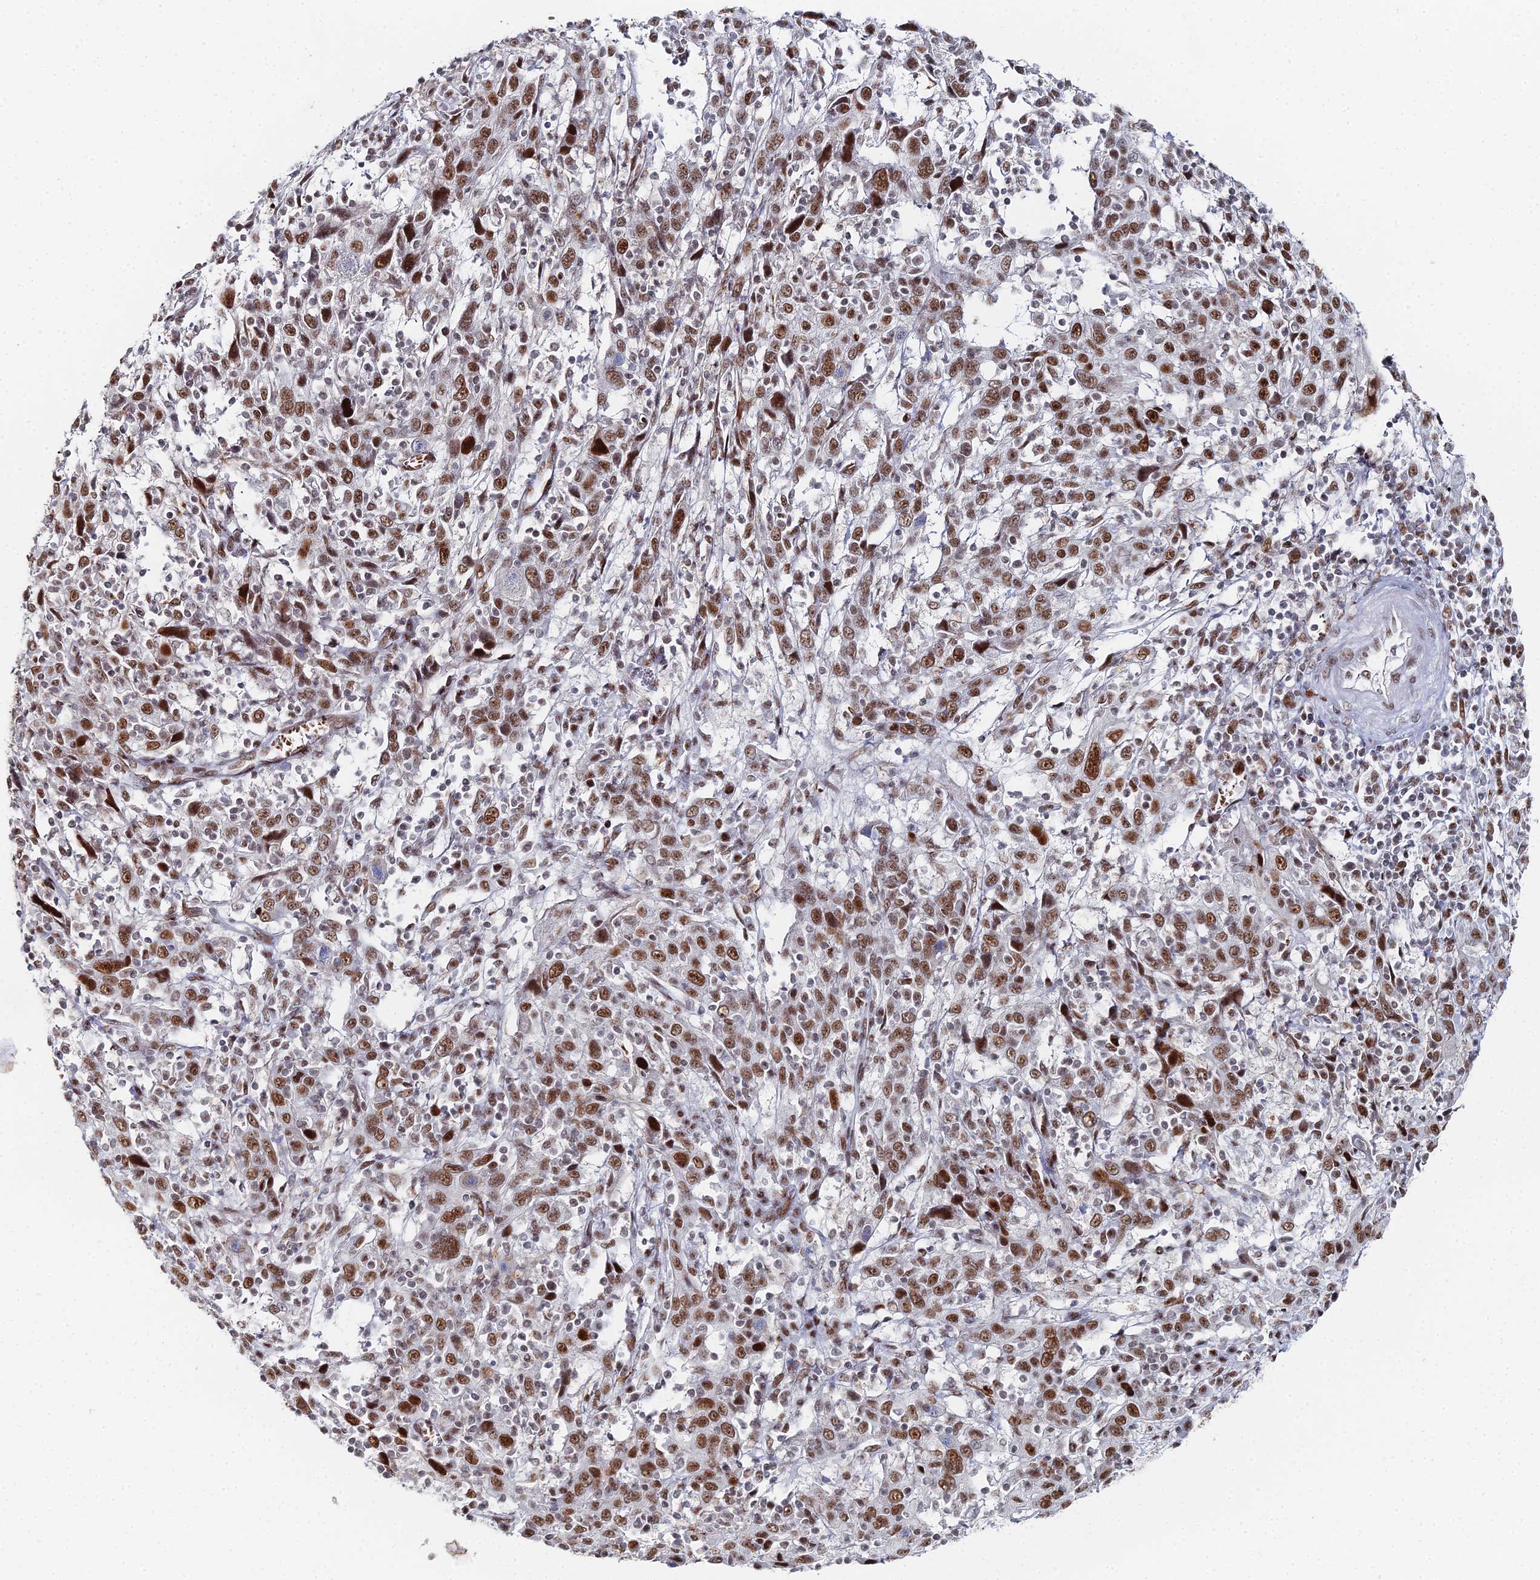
{"staining": {"intensity": "strong", "quantity": ">75%", "location": "nuclear"}, "tissue": "cervical cancer", "cell_type": "Tumor cells", "image_type": "cancer", "snomed": [{"axis": "morphology", "description": "Squamous cell carcinoma, NOS"}, {"axis": "topography", "description": "Cervix"}], "caption": "DAB immunohistochemical staining of human cervical cancer demonstrates strong nuclear protein staining in about >75% of tumor cells. (brown staining indicates protein expression, while blue staining denotes nuclei).", "gene": "GSC2", "patient": {"sex": "female", "age": 46}}